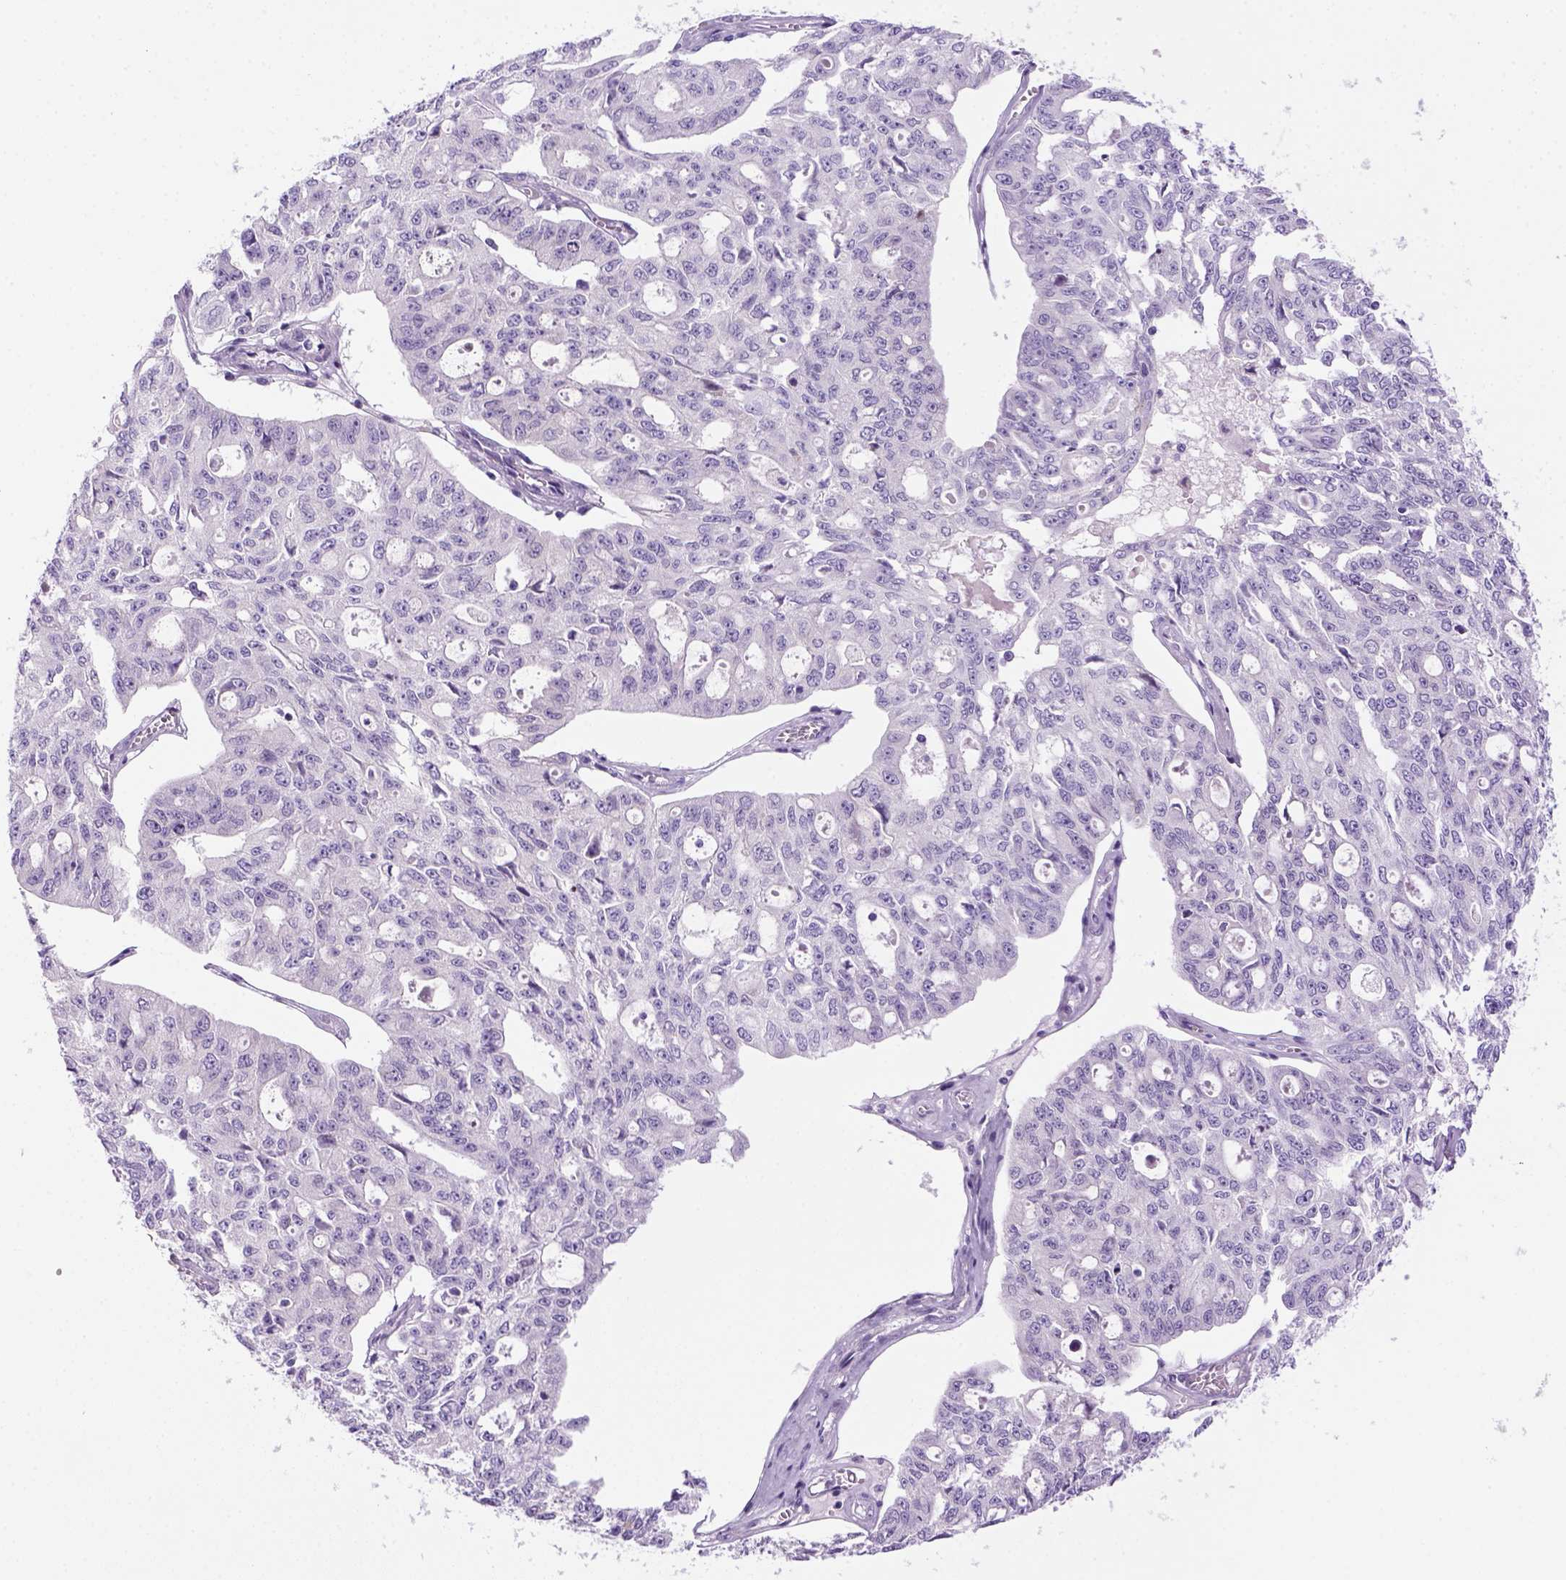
{"staining": {"intensity": "negative", "quantity": "none", "location": "none"}, "tissue": "ovarian cancer", "cell_type": "Tumor cells", "image_type": "cancer", "snomed": [{"axis": "morphology", "description": "Carcinoma, endometroid"}, {"axis": "topography", "description": "Ovary"}], "caption": "Ovarian endometroid carcinoma was stained to show a protein in brown. There is no significant staining in tumor cells.", "gene": "DNAH11", "patient": {"sex": "female", "age": 65}}